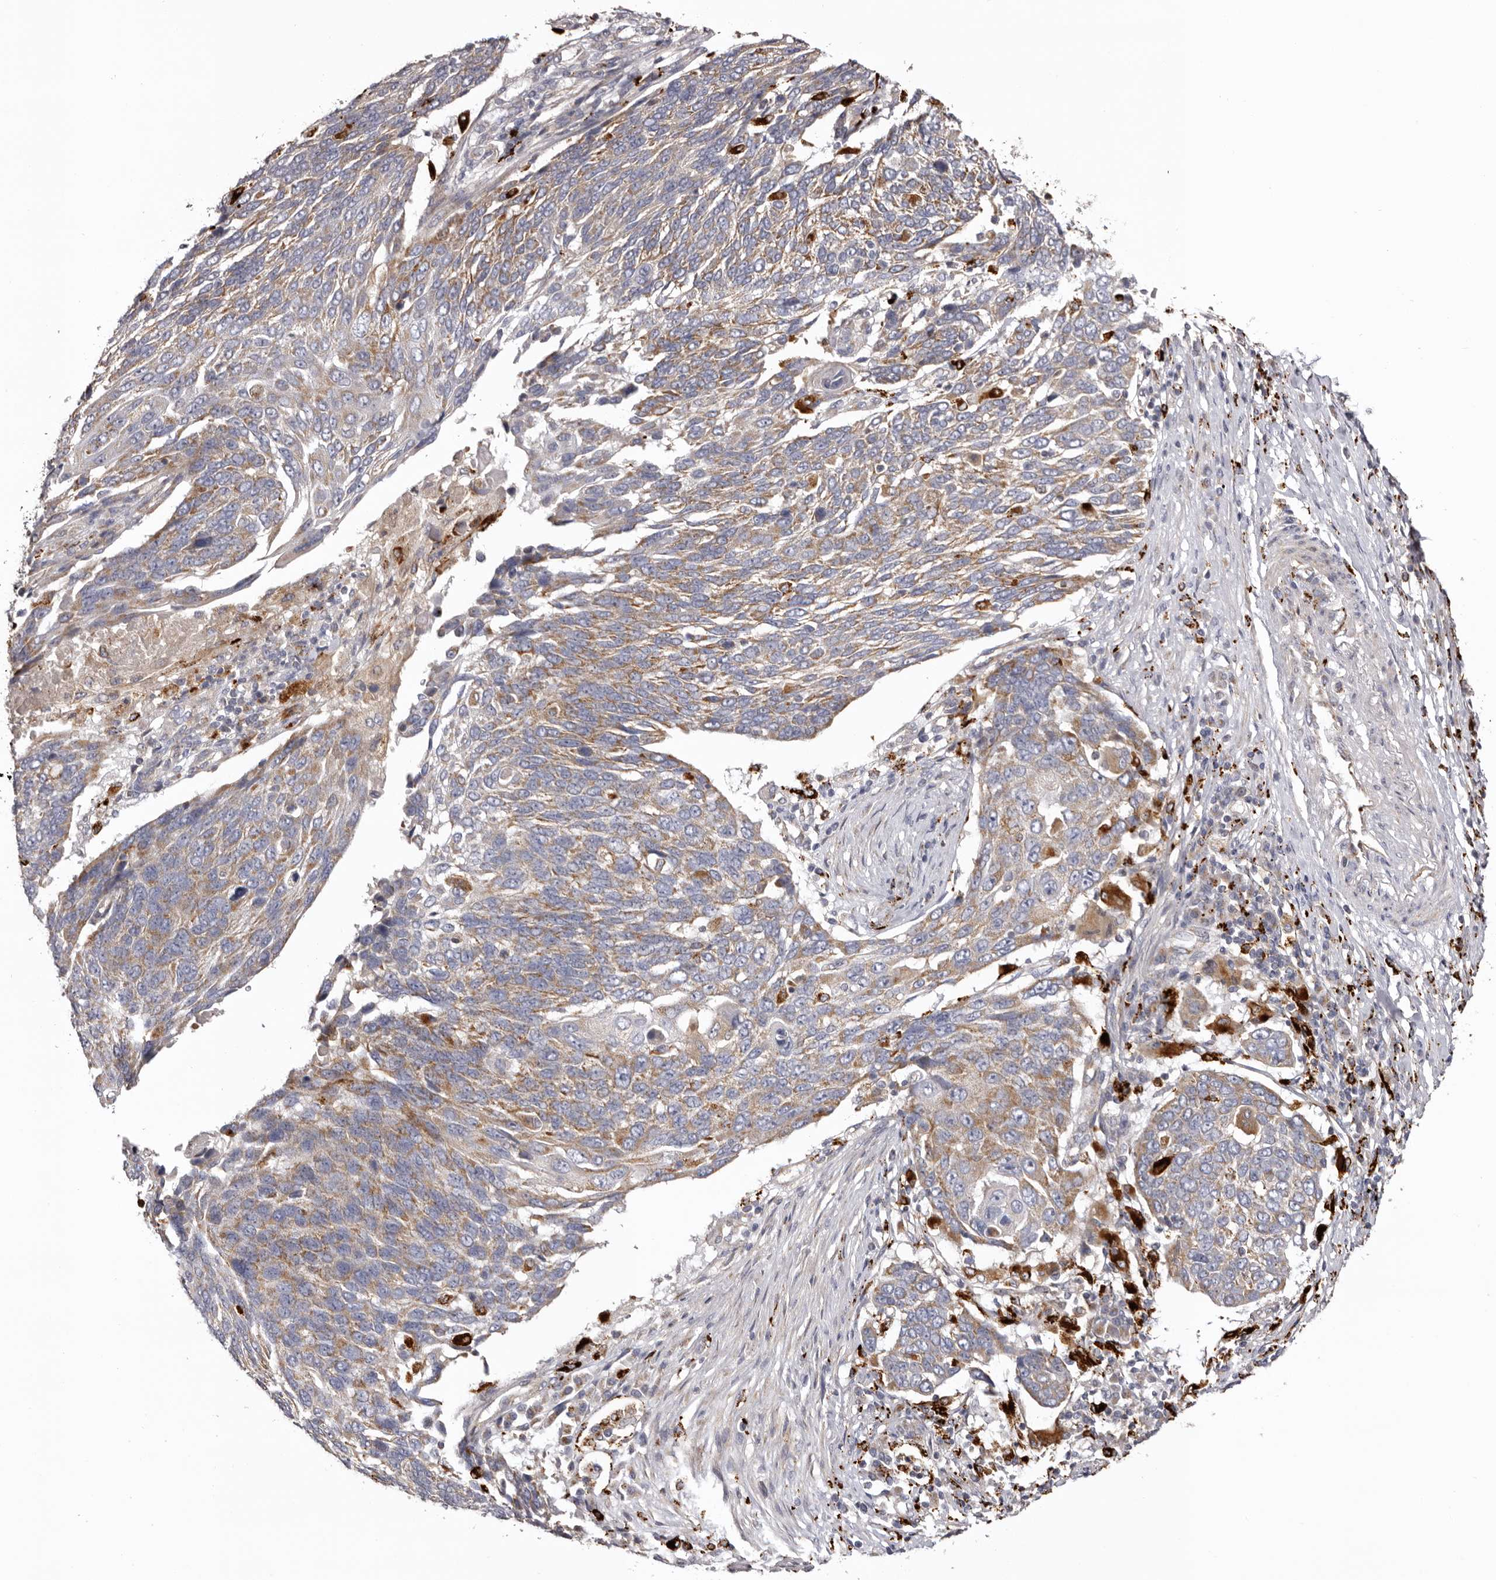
{"staining": {"intensity": "moderate", "quantity": "25%-75%", "location": "cytoplasmic/membranous"}, "tissue": "lung cancer", "cell_type": "Tumor cells", "image_type": "cancer", "snomed": [{"axis": "morphology", "description": "Squamous cell carcinoma, NOS"}, {"axis": "topography", "description": "Lung"}], "caption": "DAB immunohistochemical staining of lung cancer displays moderate cytoplasmic/membranous protein expression in about 25%-75% of tumor cells.", "gene": "MECR", "patient": {"sex": "male", "age": 66}}